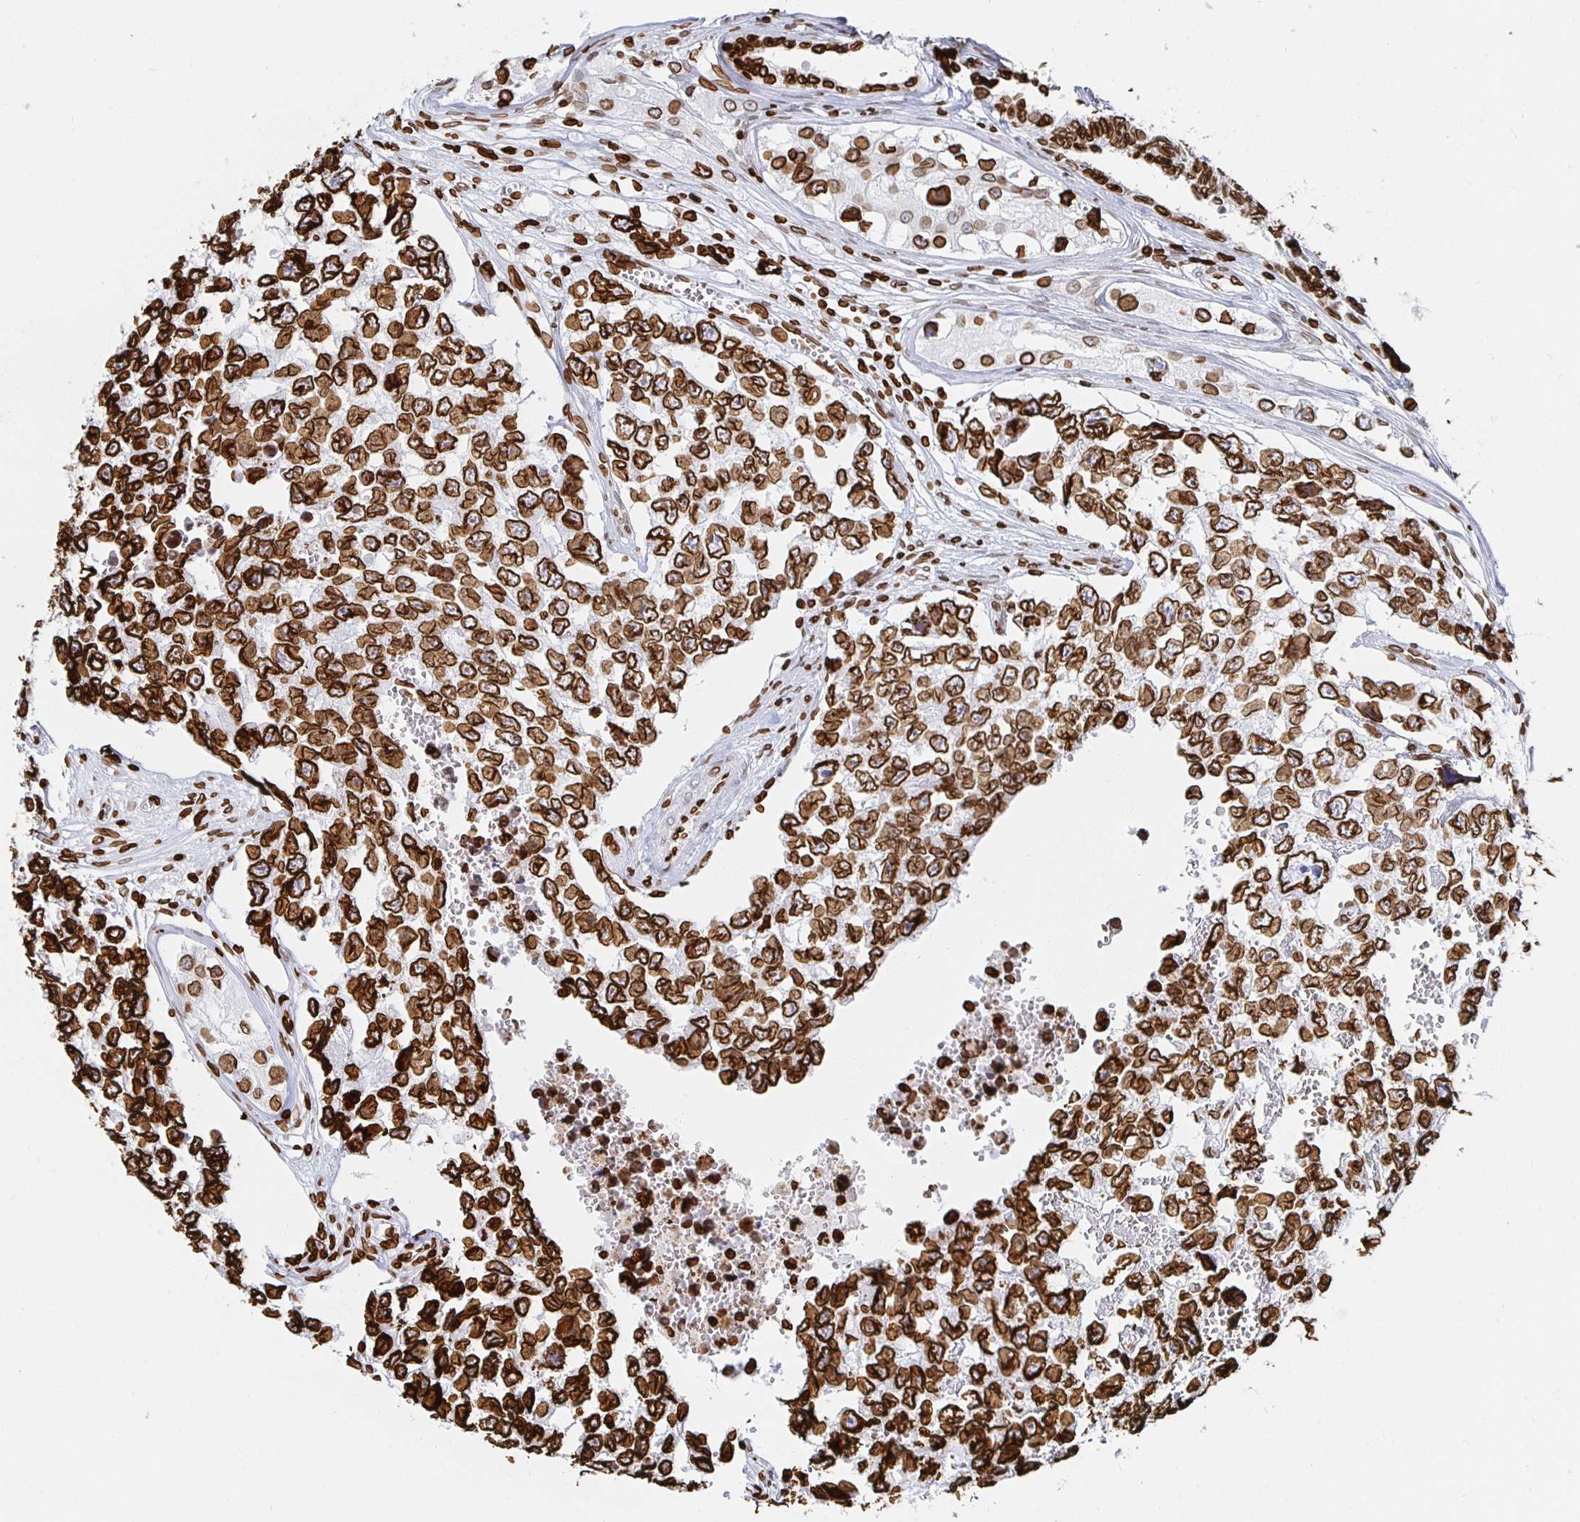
{"staining": {"intensity": "strong", "quantity": ">75%", "location": "cytoplasmic/membranous,nuclear"}, "tissue": "testis cancer", "cell_type": "Tumor cells", "image_type": "cancer", "snomed": [{"axis": "morphology", "description": "Carcinoma, Embryonal, NOS"}, {"axis": "topography", "description": "Testis"}], "caption": "Brown immunohistochemical staining in testis cancer (embryonal carcinoma) displays strong cytoplasmic/membranous and nuclear positivity in about >75% of tumor cells.", "gene": "LMNB1", "patient": {"sex": "male", "age": 18}}